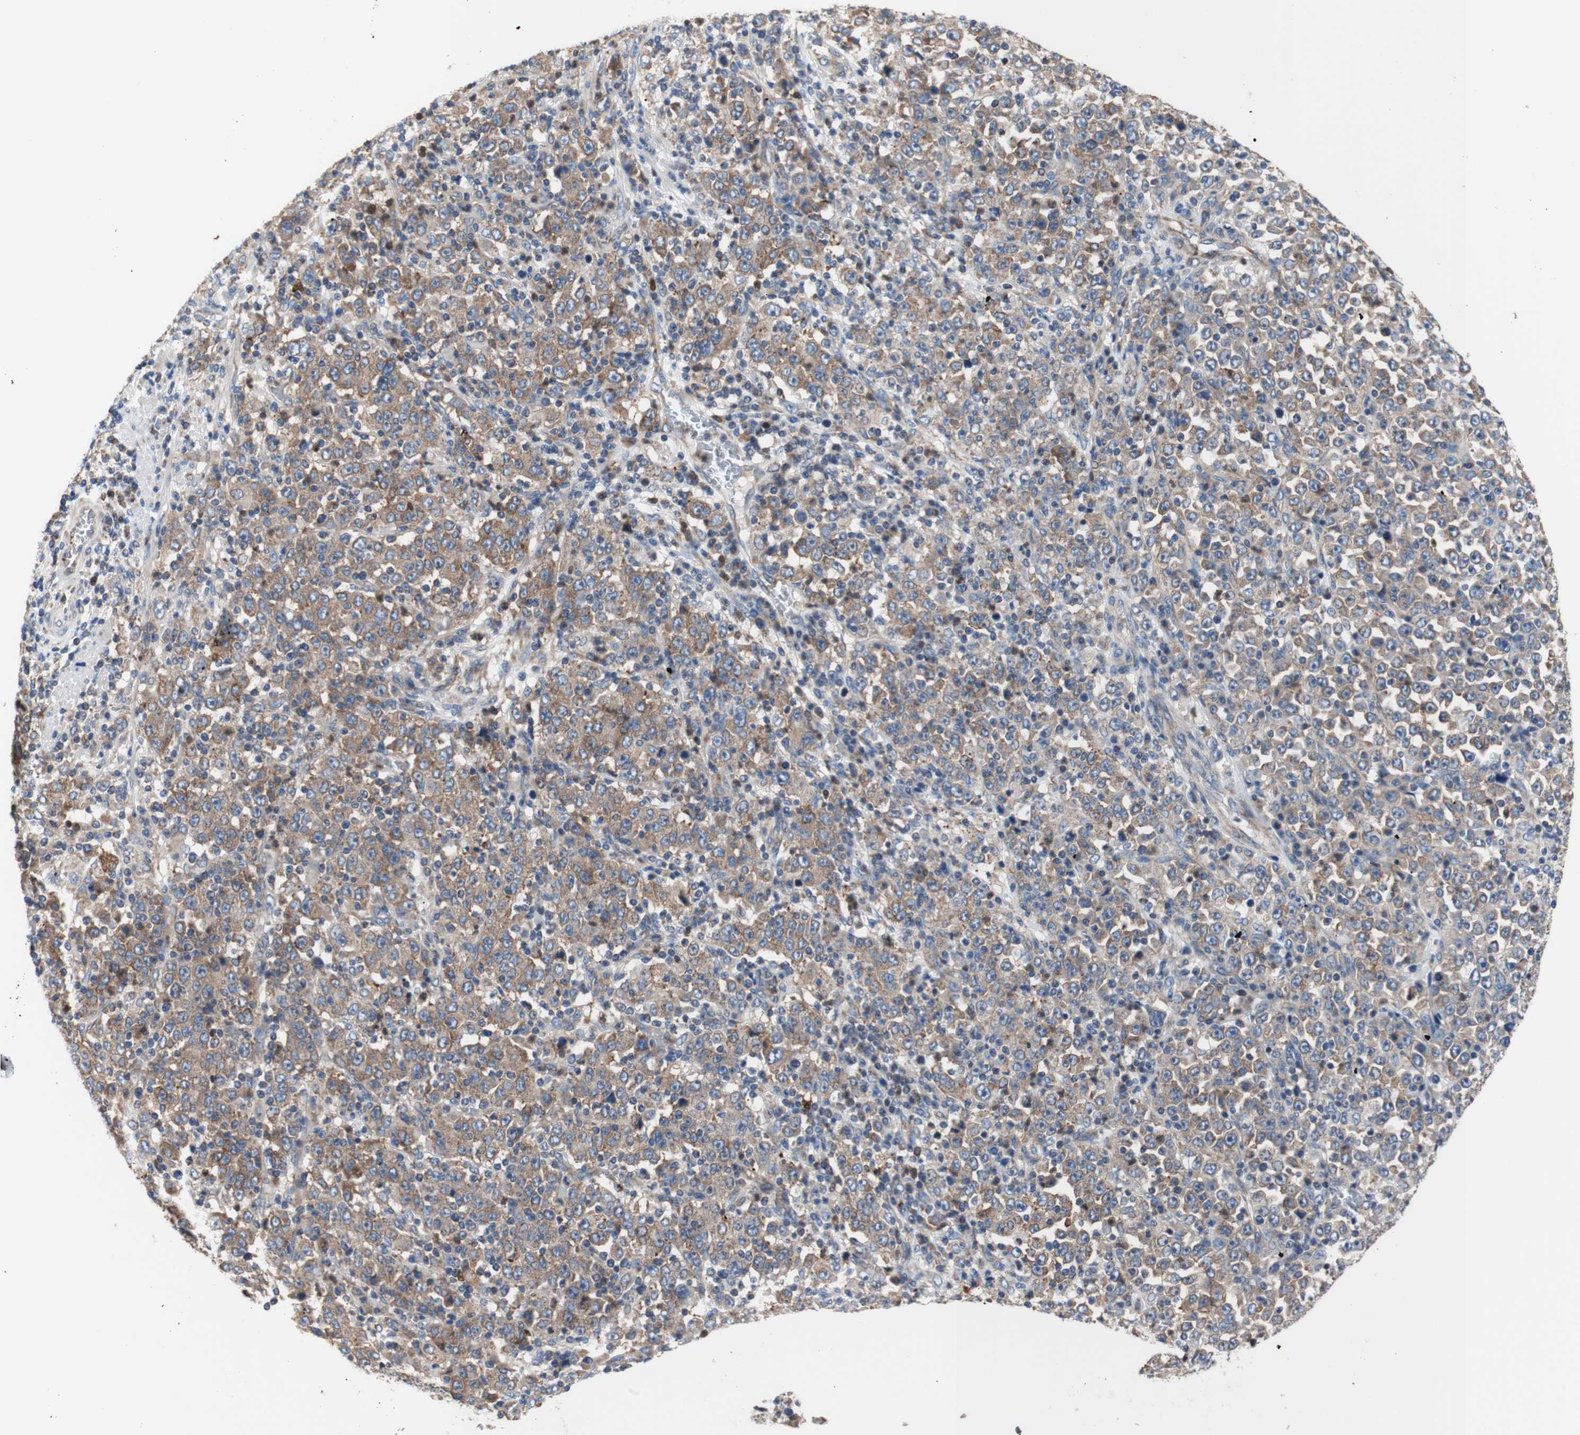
{"staining": {"intensity": "moderate", "quantity": ">75%", "location": "cytoplasmic/membranous"}, "tissue": "stomach cancer", "cell_type": "Tumor cells", "image_type": "cancer", "snomed": [{"axis": "morphology", "description": "Normal tissue, NOS"}, {"axis": "morphology", "description": "Adenocarcinoma, NOS"}, {"axis": "topography", "description": "Stomach, upper"}, {"axis": "topography", "description": "Stomach"}], "caption": "Stomach cancer stained with a brown dye displays moderate cytoplasmic/membranous positive staining in about >75% of tumor cells.", "gene": "FMR1", "patient": {"sex": "male", "age": 59}}